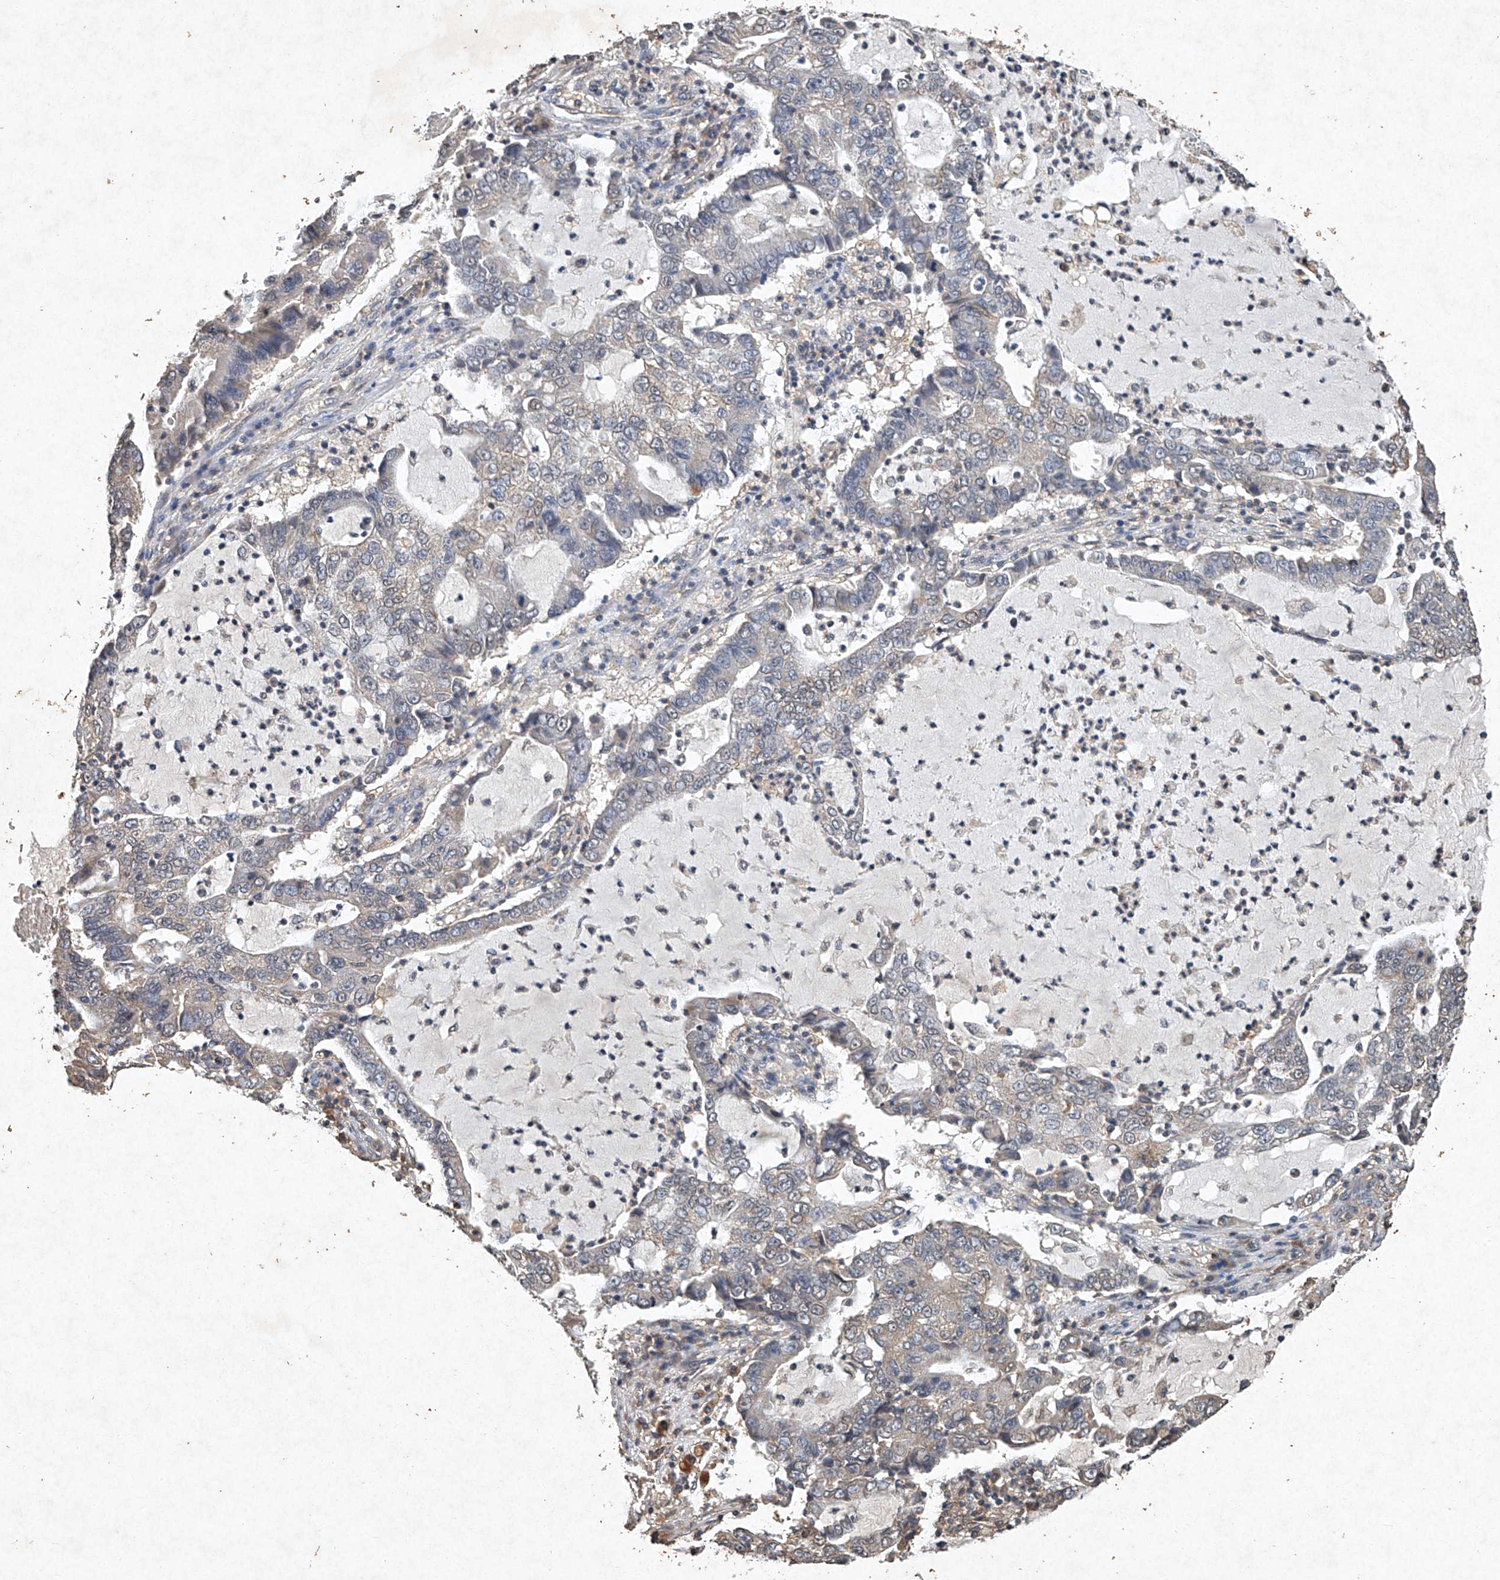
{"staining": {"intensity": "negative", "quantity": "none", "location": "none"}, "tissue": "lung cancer", "cell_type": "Tumor cells", "image_type": "cancer", "snomed": [{"axis": "morphology", "description": "Adenocarcinoma, NOS"}, {"axis": "topography", "description": "Lung"}], "caption": "An immunohistochemistry image of lung cancer (adenocarcinoma) is shown. There is no staining in tumor cells of lung cancer (adenocarcinoma).", "gene": "STK3", "patient": {"sex": "female", "age": 51}}